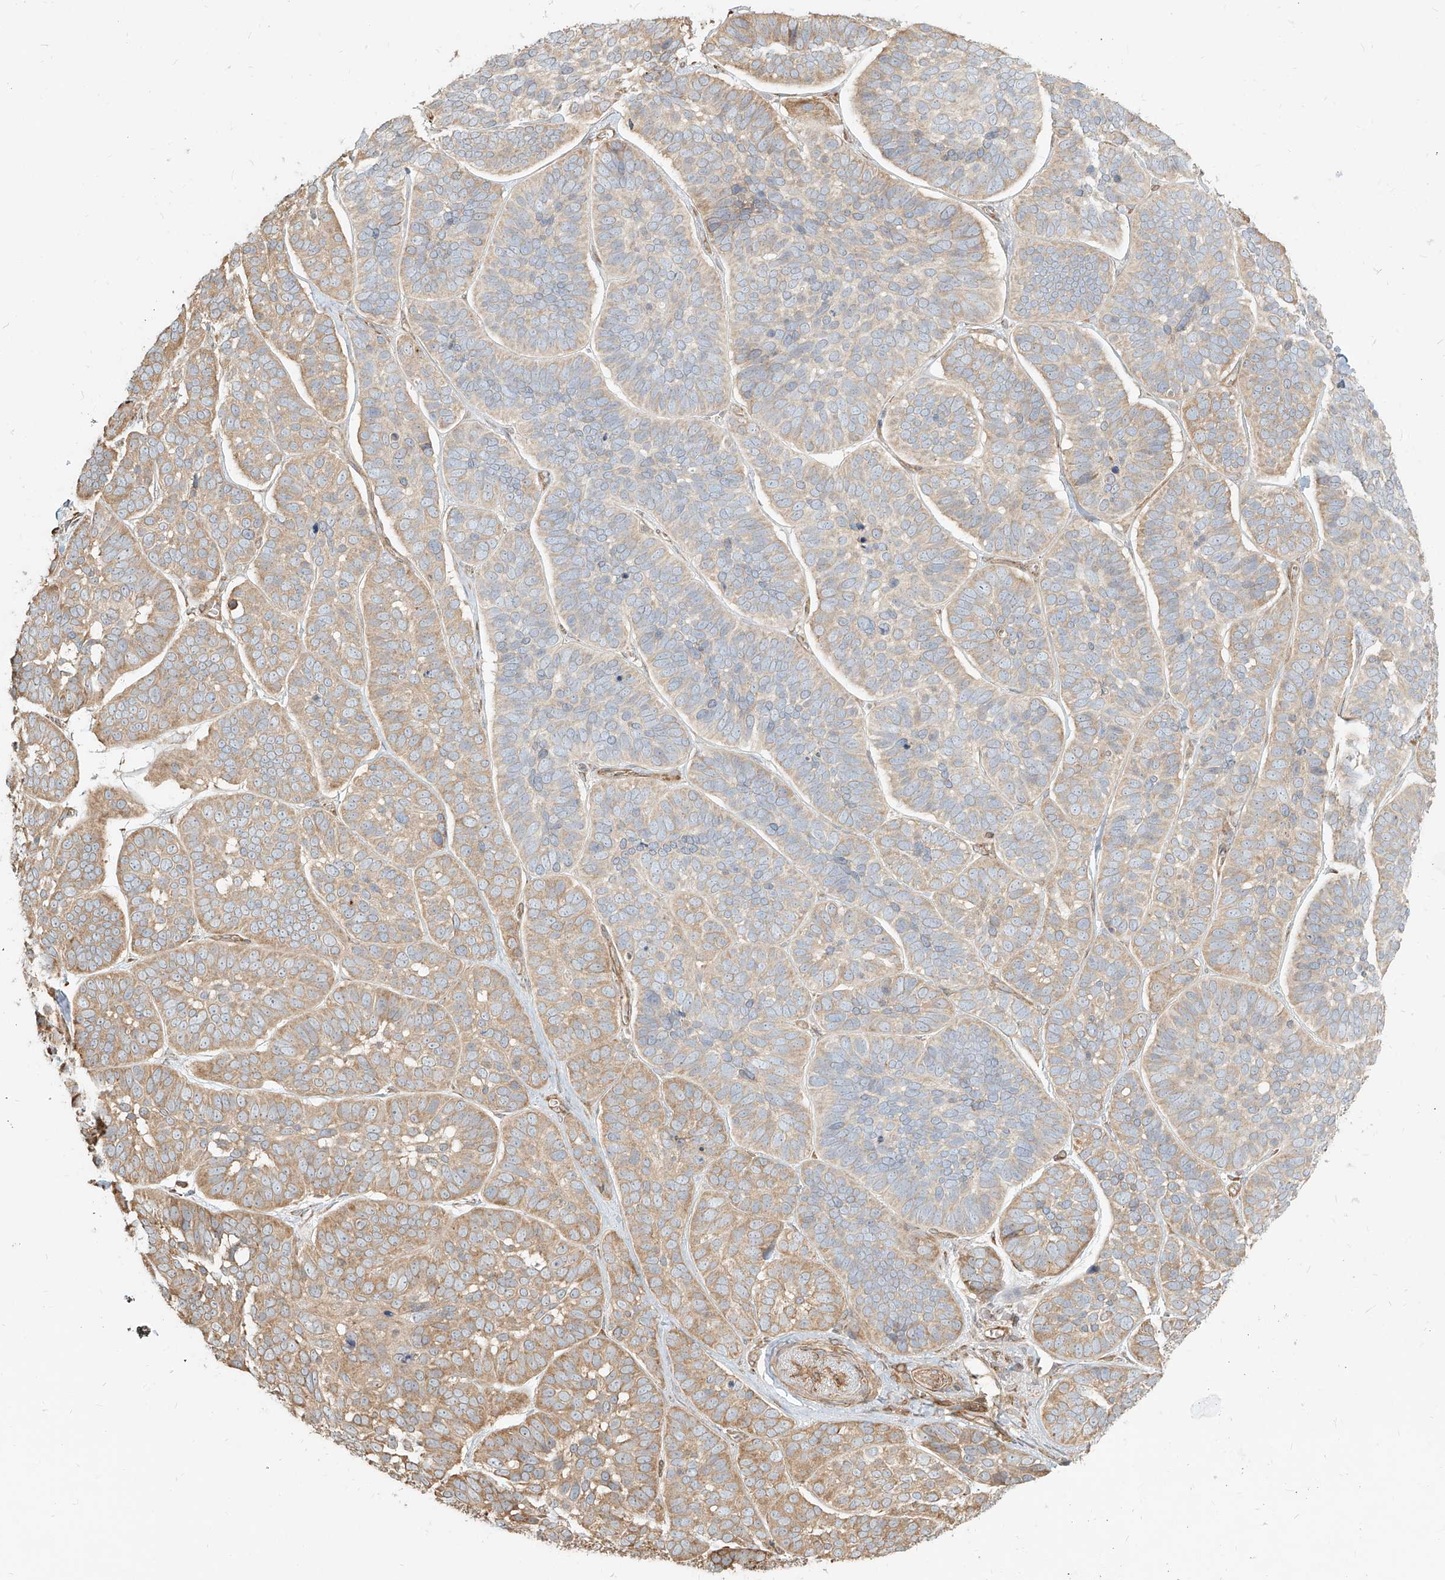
{"staining": {"intensity": "moderate", "quantity": "25%-75%", "location": "cytoplasmic/membranous"}, "tissue": "skin cancer", "cell_type": "Tumor cells", "image_type": "cancer", "snomed": [{"axis": "morphology", "description": "Basal cell carcinoma"}, {"axis": "topography", "description": "Skin"}], "caption": "Skin cancer (basal cell carcinoma) was stained to show a protein in brown. There is medium levels of moderate cytoplasmic/membranous expression in about 25%-75% of tumor cells.", "gene": "UBE2K", "patient": {"sex": "male", "age": 62}}